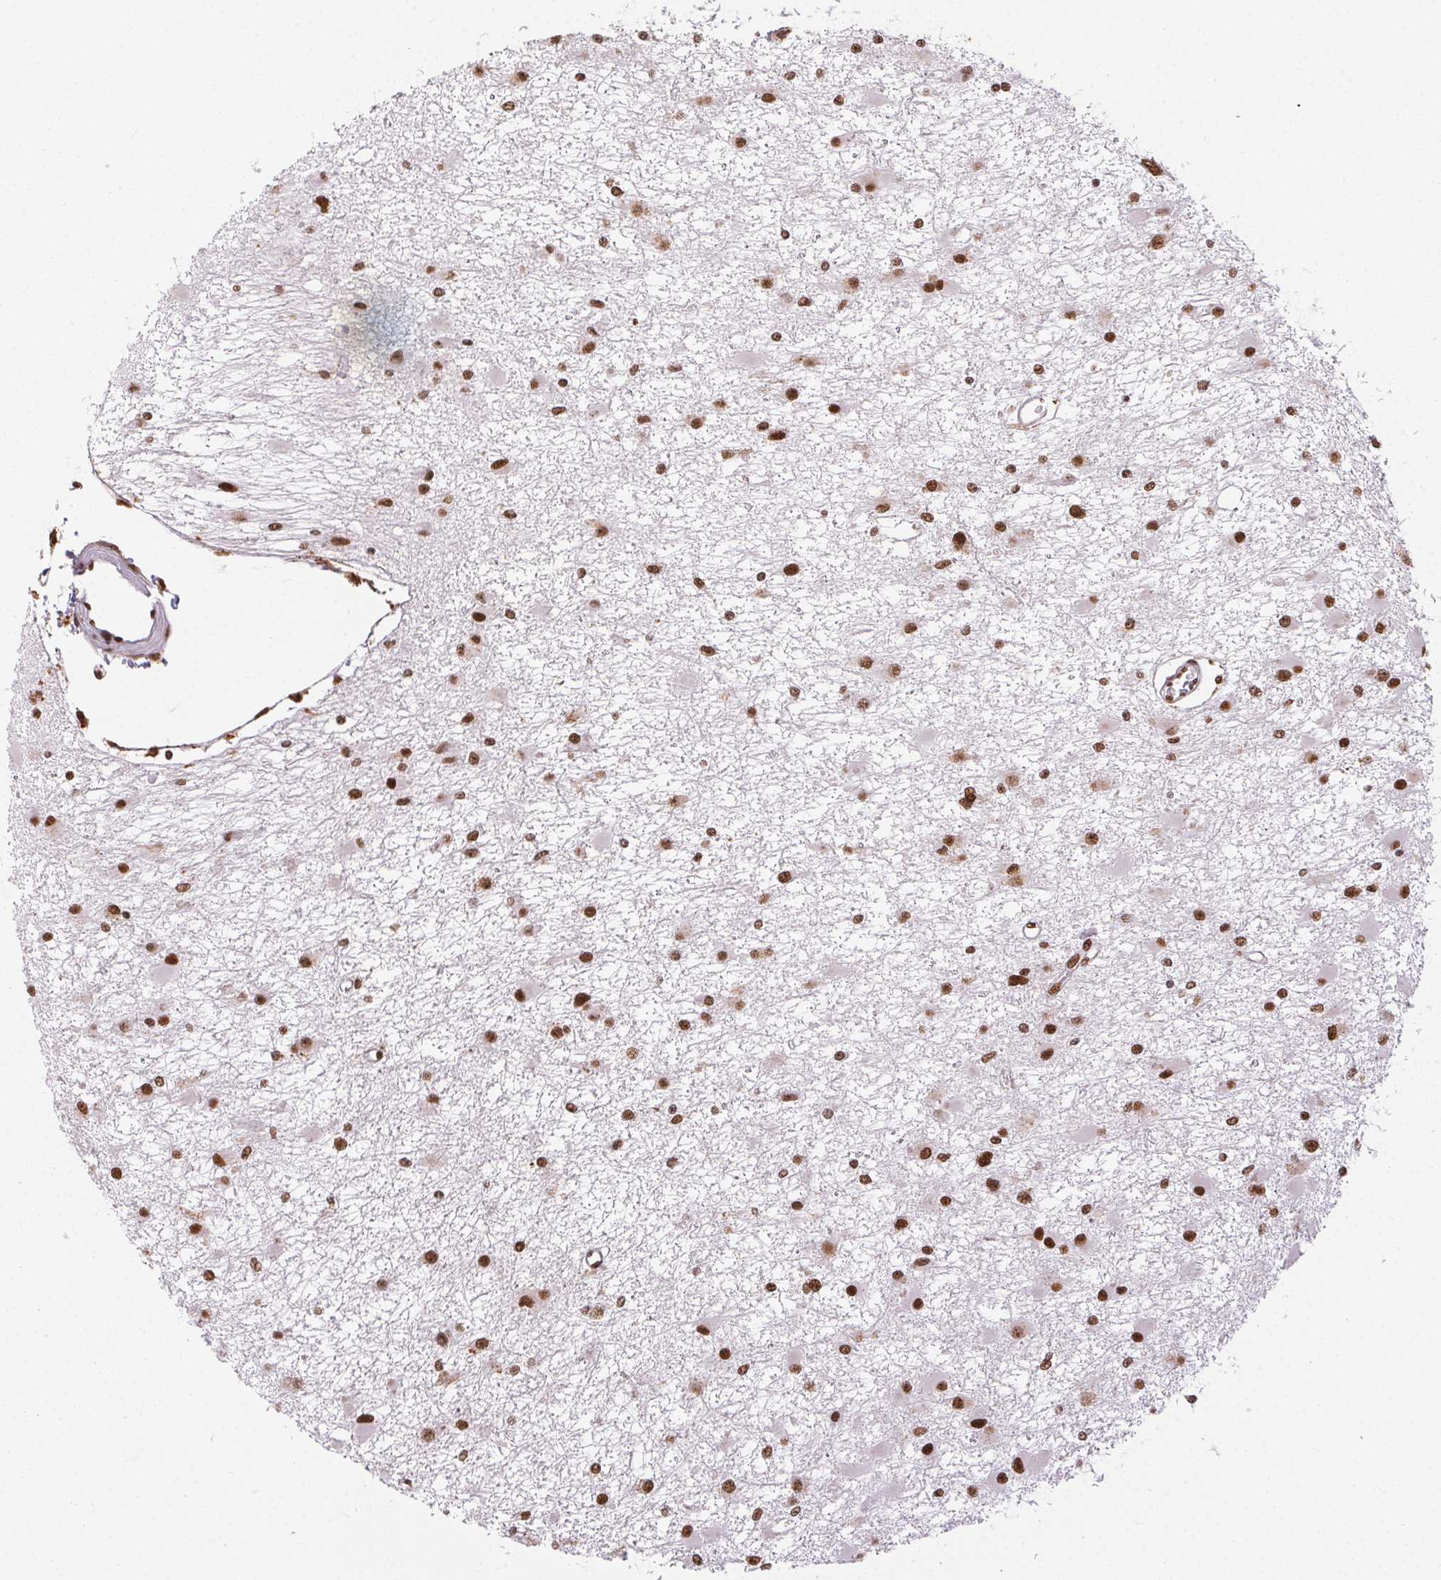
{"staining": {"intensity": "moderate", "quantity": ">75%", "location": "nuclear"}, "tissue": "glioma", "cell_type": "Tumor cells", "image_type": "cancer", "snomed": [{"axis": "morphology", "description": "Glioma, malignant, High grade"}, {"axis": "topography", "description": "Brain"}], "caption": "Protein staining of glioma tissue reveals moderate nuclear staining in approximately >75% of tumor cells.", "gene": "ZNF80", "patient": {"sex": "male", "age": 54}}